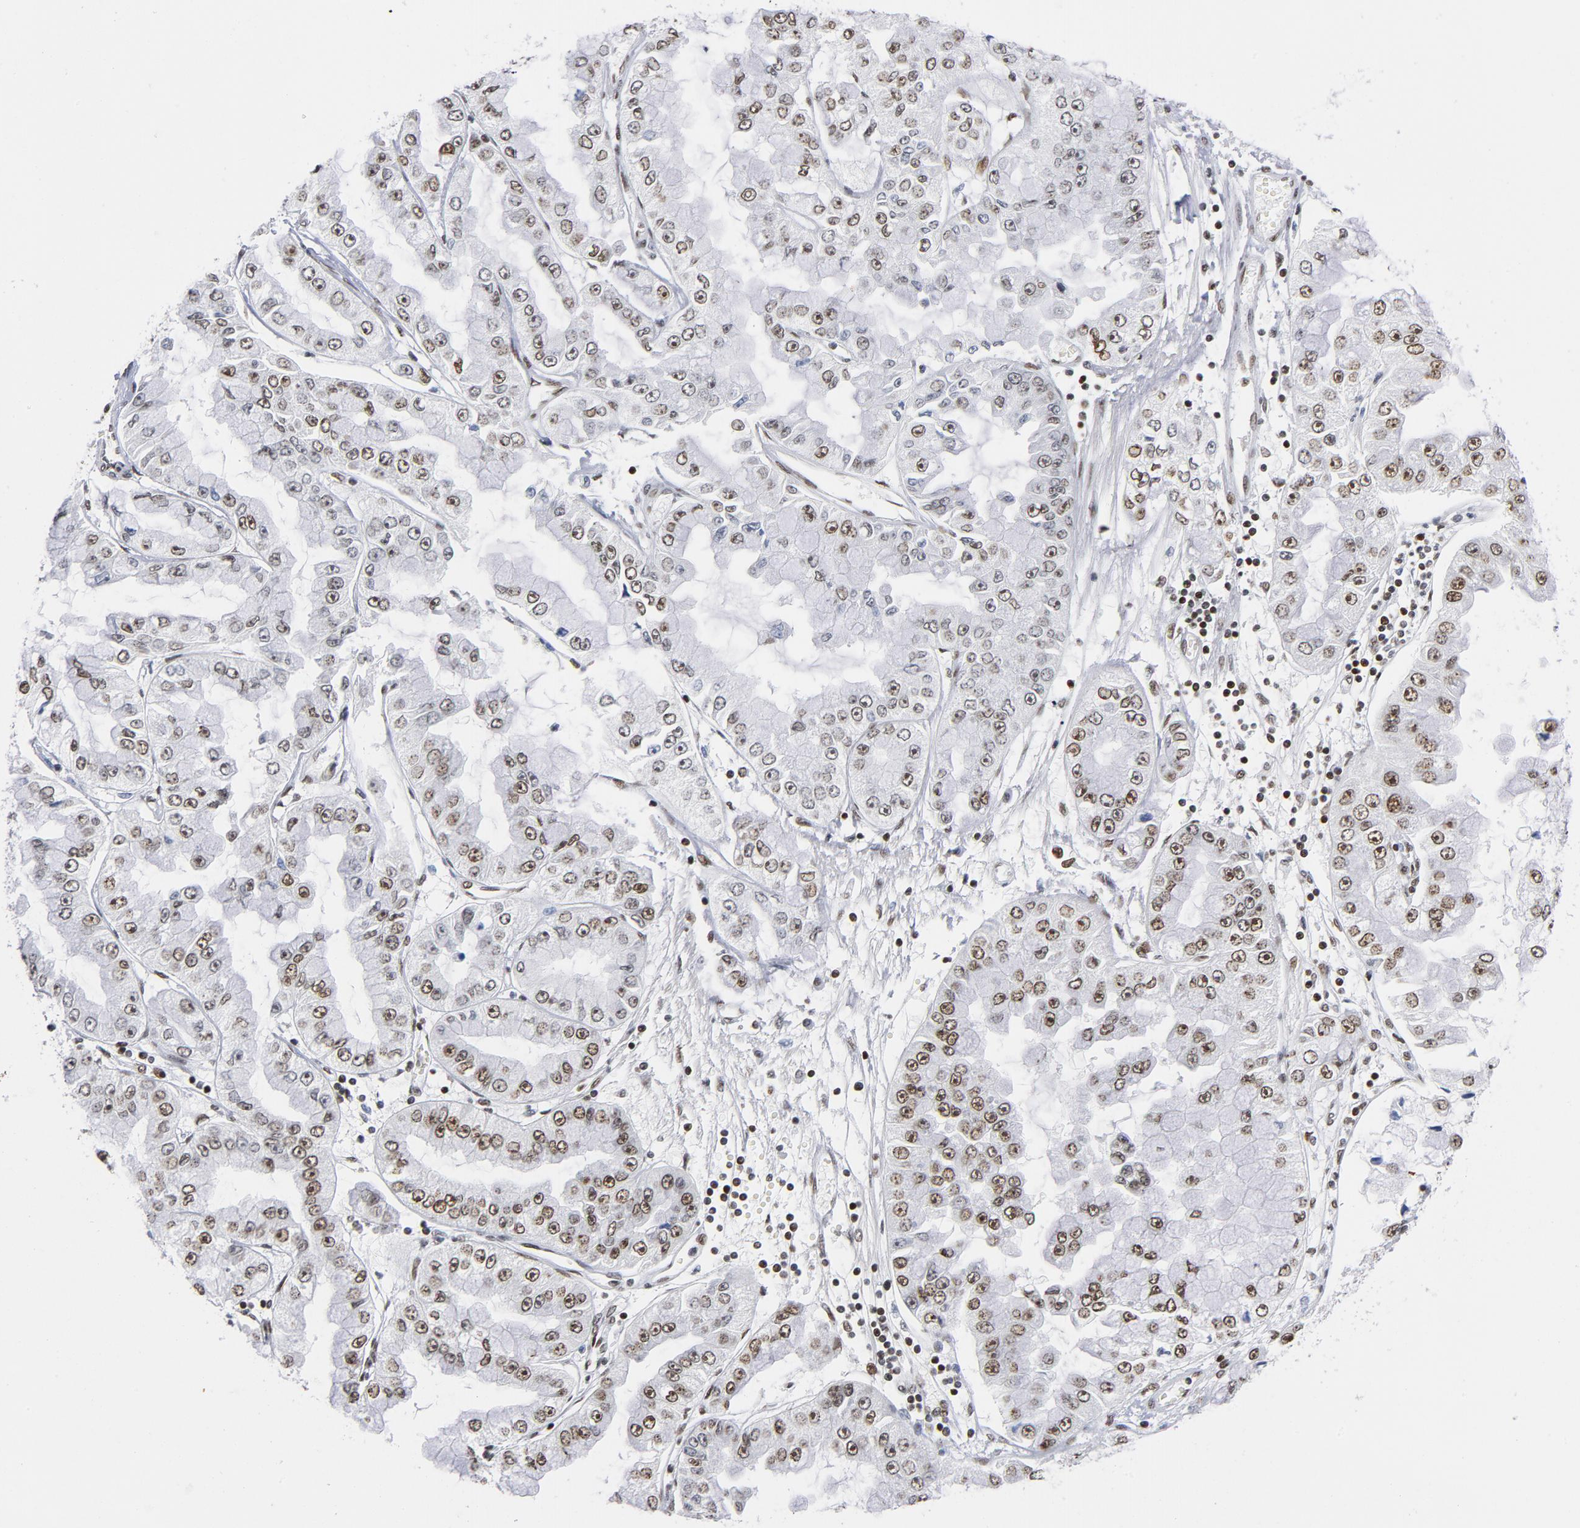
{"staining": {"intensity": "moderate", "quantity": ">75%", "location": "cytoplasmic/membranous,nuclear"}, "tissue": "liver cancer", "cell_type": "Tumor cells", "image_type": "cancer", "snomed": [{"axis": "morphology", "description": "Cholangiocarcinoma"}, {"axis": "topography", "description": "Liver"}], "caption": "This histopathology image shows immunohistochemistry staining of liver cancer (cholangiocarcinoma), with medium moderate cytoplasmic/membranous and nuclear positivity in about >75% of tumor cells.", "gene": "TOP2B", "patient": {"sex": "female", "age": 79}}